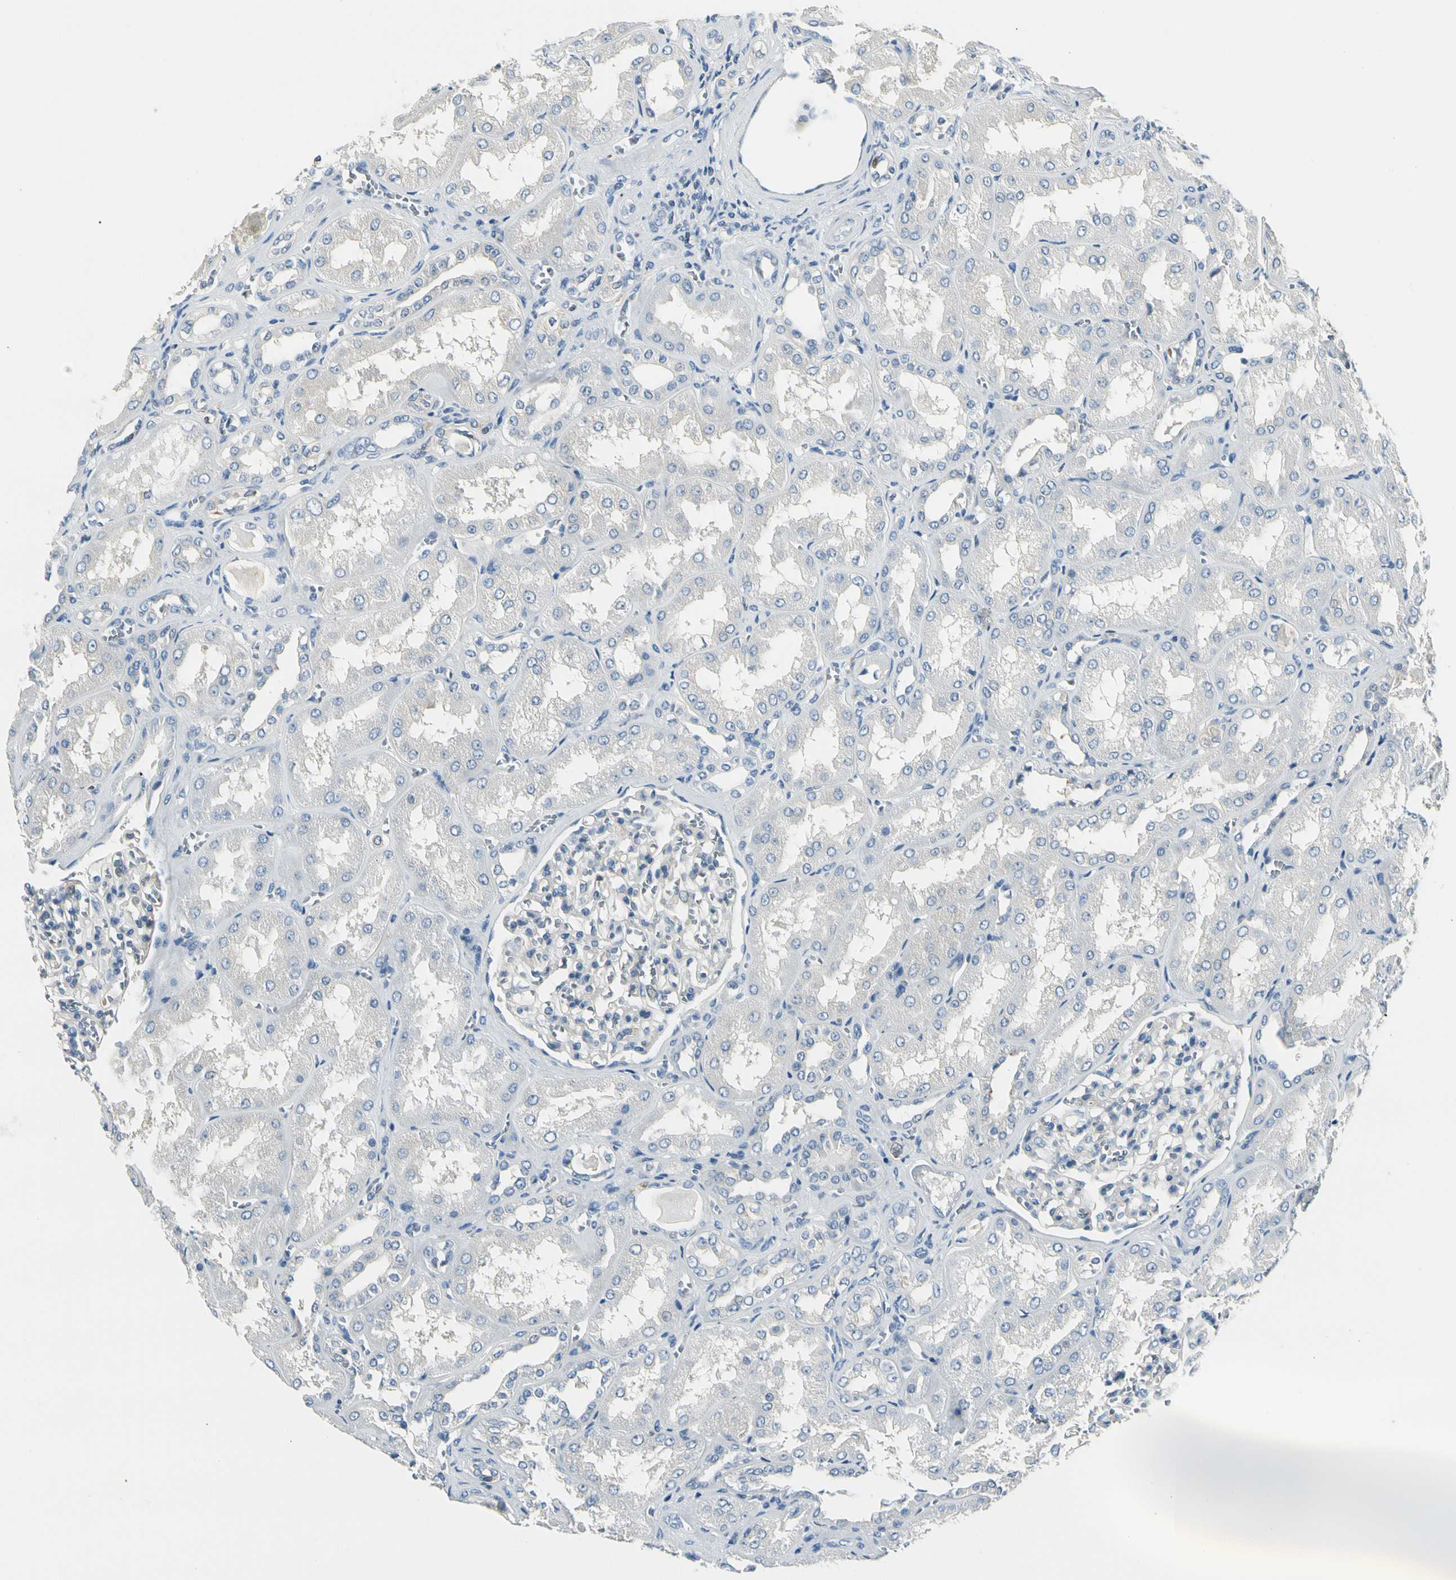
{"staining": {"intensity": "negative", "quantity": "none", "location": "none"}, "tissue": "kidney", "cell_type": "Cells in glomeruli", "image_type": "normal", "snomed": [{"axis": "morphology", "description": "Normal tissue, NOS"}, {"axis": "topography", "description": "Kidney"}], "caption": "Immunohistochemistry (IHC) of normal kidney exhibits no staining in cells in glomeruli.", "gene": "CAPZA2", "patient": {"sex": "male", "age": 61}}